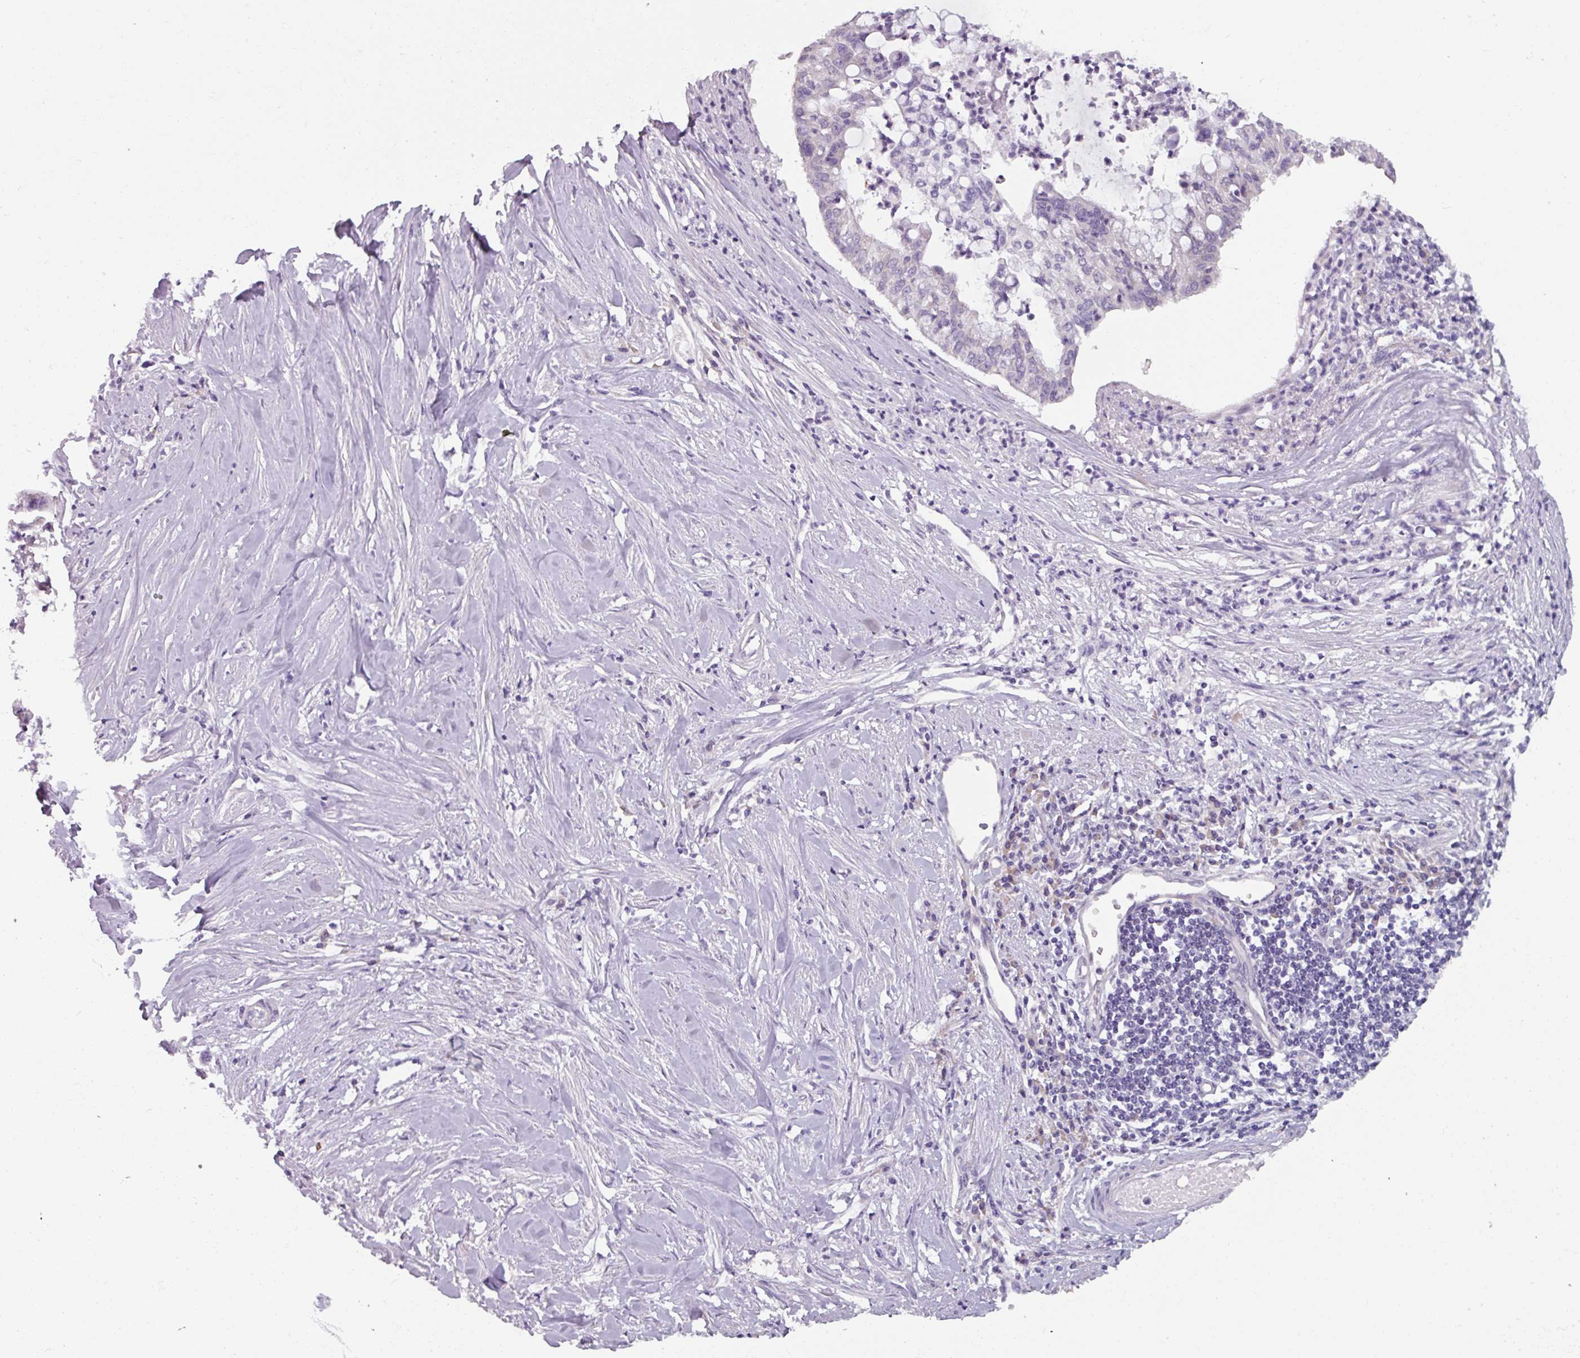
{"staining": {"intensity": "negative", "quantity": "none", "location": "none"}, "tissue": "pancreatic cancer", "cell_type": "Tumor cells", "image_type": "cancer", "snomed": [{"axis": "morphology", "description": "Adenocarcinoma, NOS"}, {"axis": "topography", "description": "Pancreas"}], "caption": "High power microscopy photomicrograph of an immunohistochemistry image of adenocarcinoma (pancreatic), revealing no significant staining in tumor cells.", "gene": "SMIM11", "patient": {"sex": "male", "age": 73}}